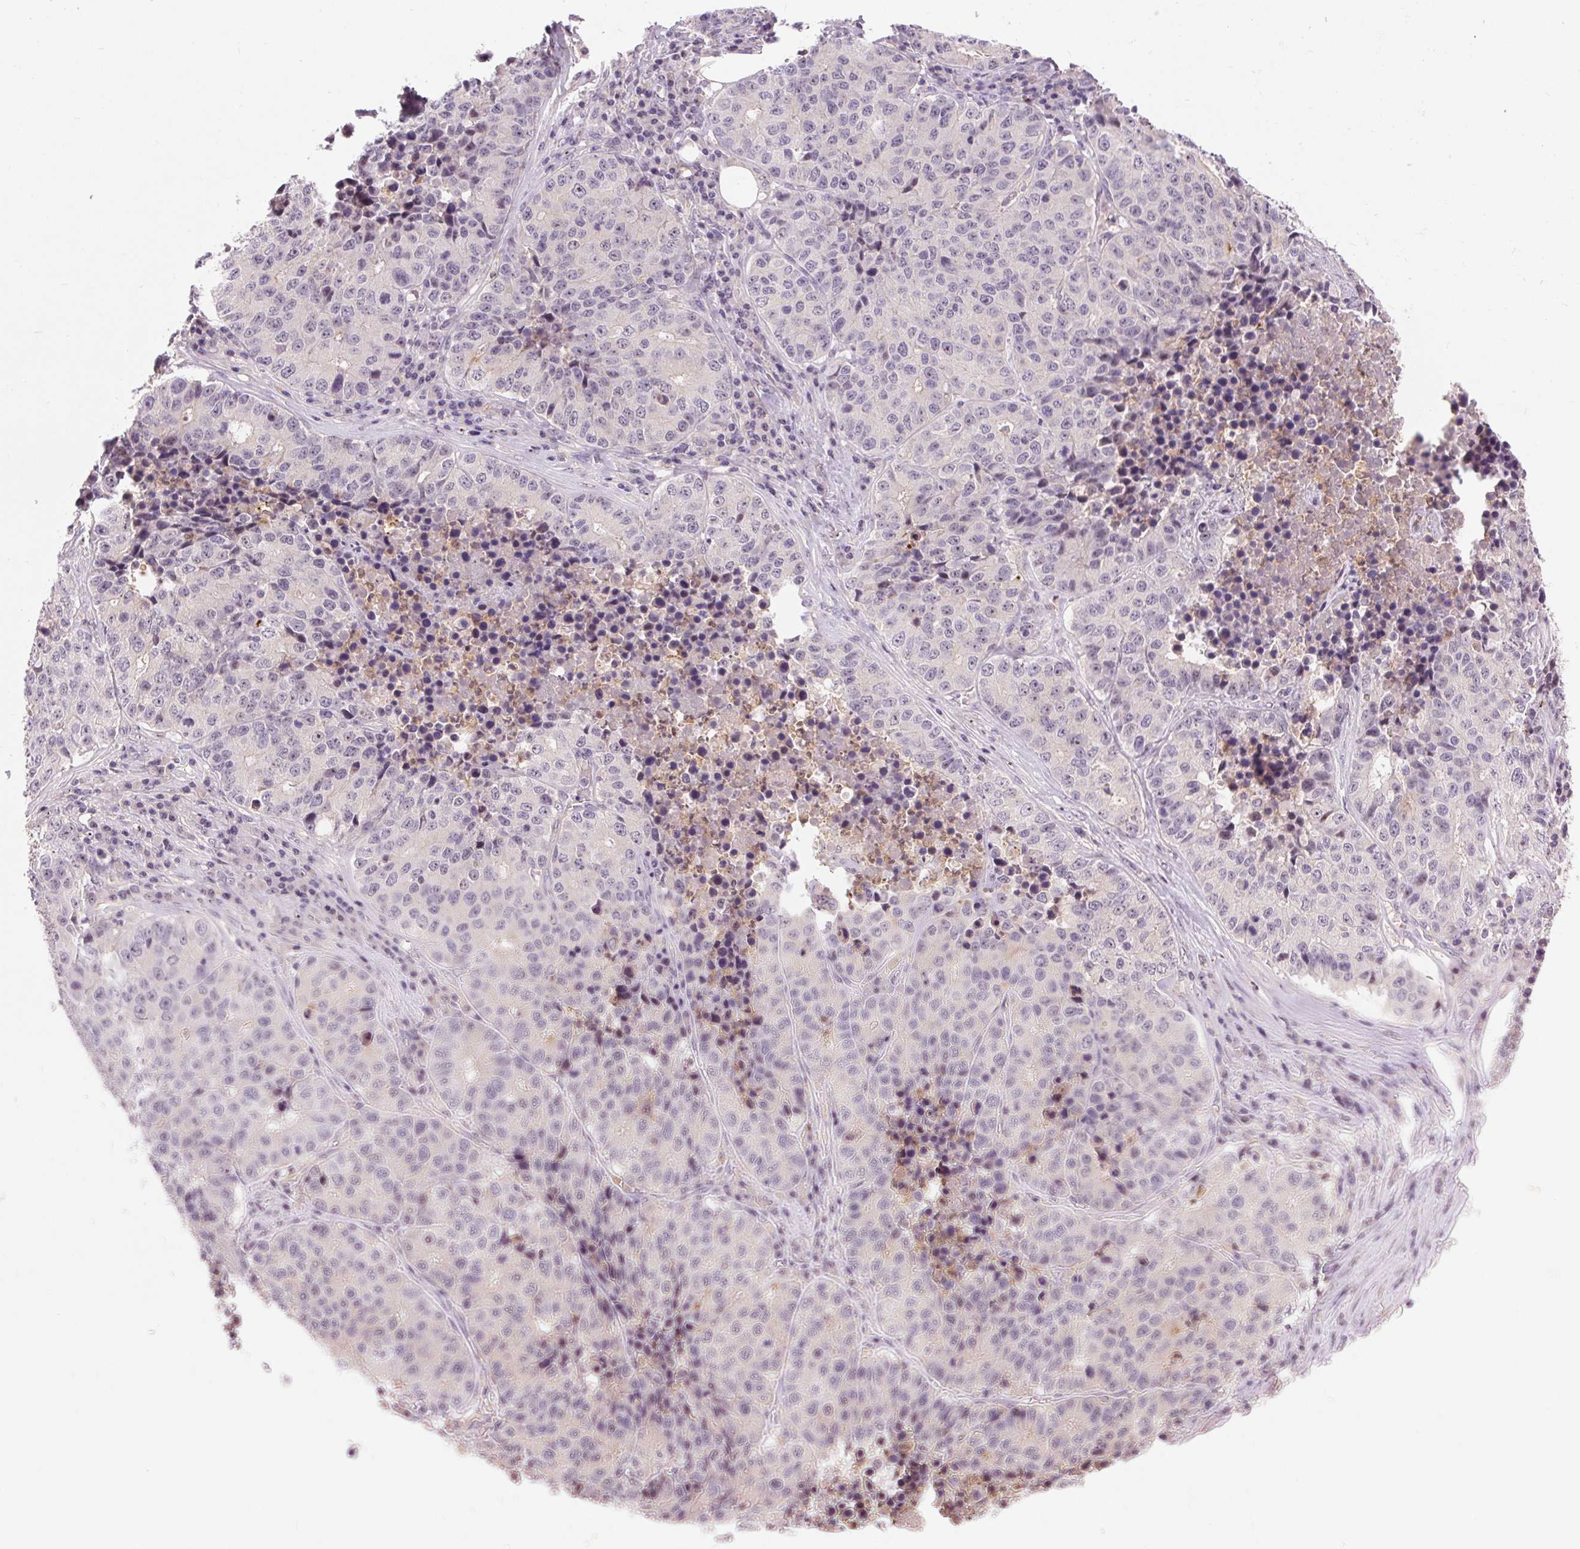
{"staining": {"intensity": "negative", "quantity": "none", "location": "none"}, "tissue": "stomach cancer", "cell_type": "Tumor cells", "image_type": "cancer", "snomed": [{"axis": "morphology", "description": "Adenocarcinoma, NOS"}, {"axis": "topography", "description": "Stomach"}], "caption": "This is an IHC image of human adenocarcinoma (stomach). There is no positivity in tumor cells.", "gene": "RANBP3L", "patient": {"sex": "male", "age": 71}}